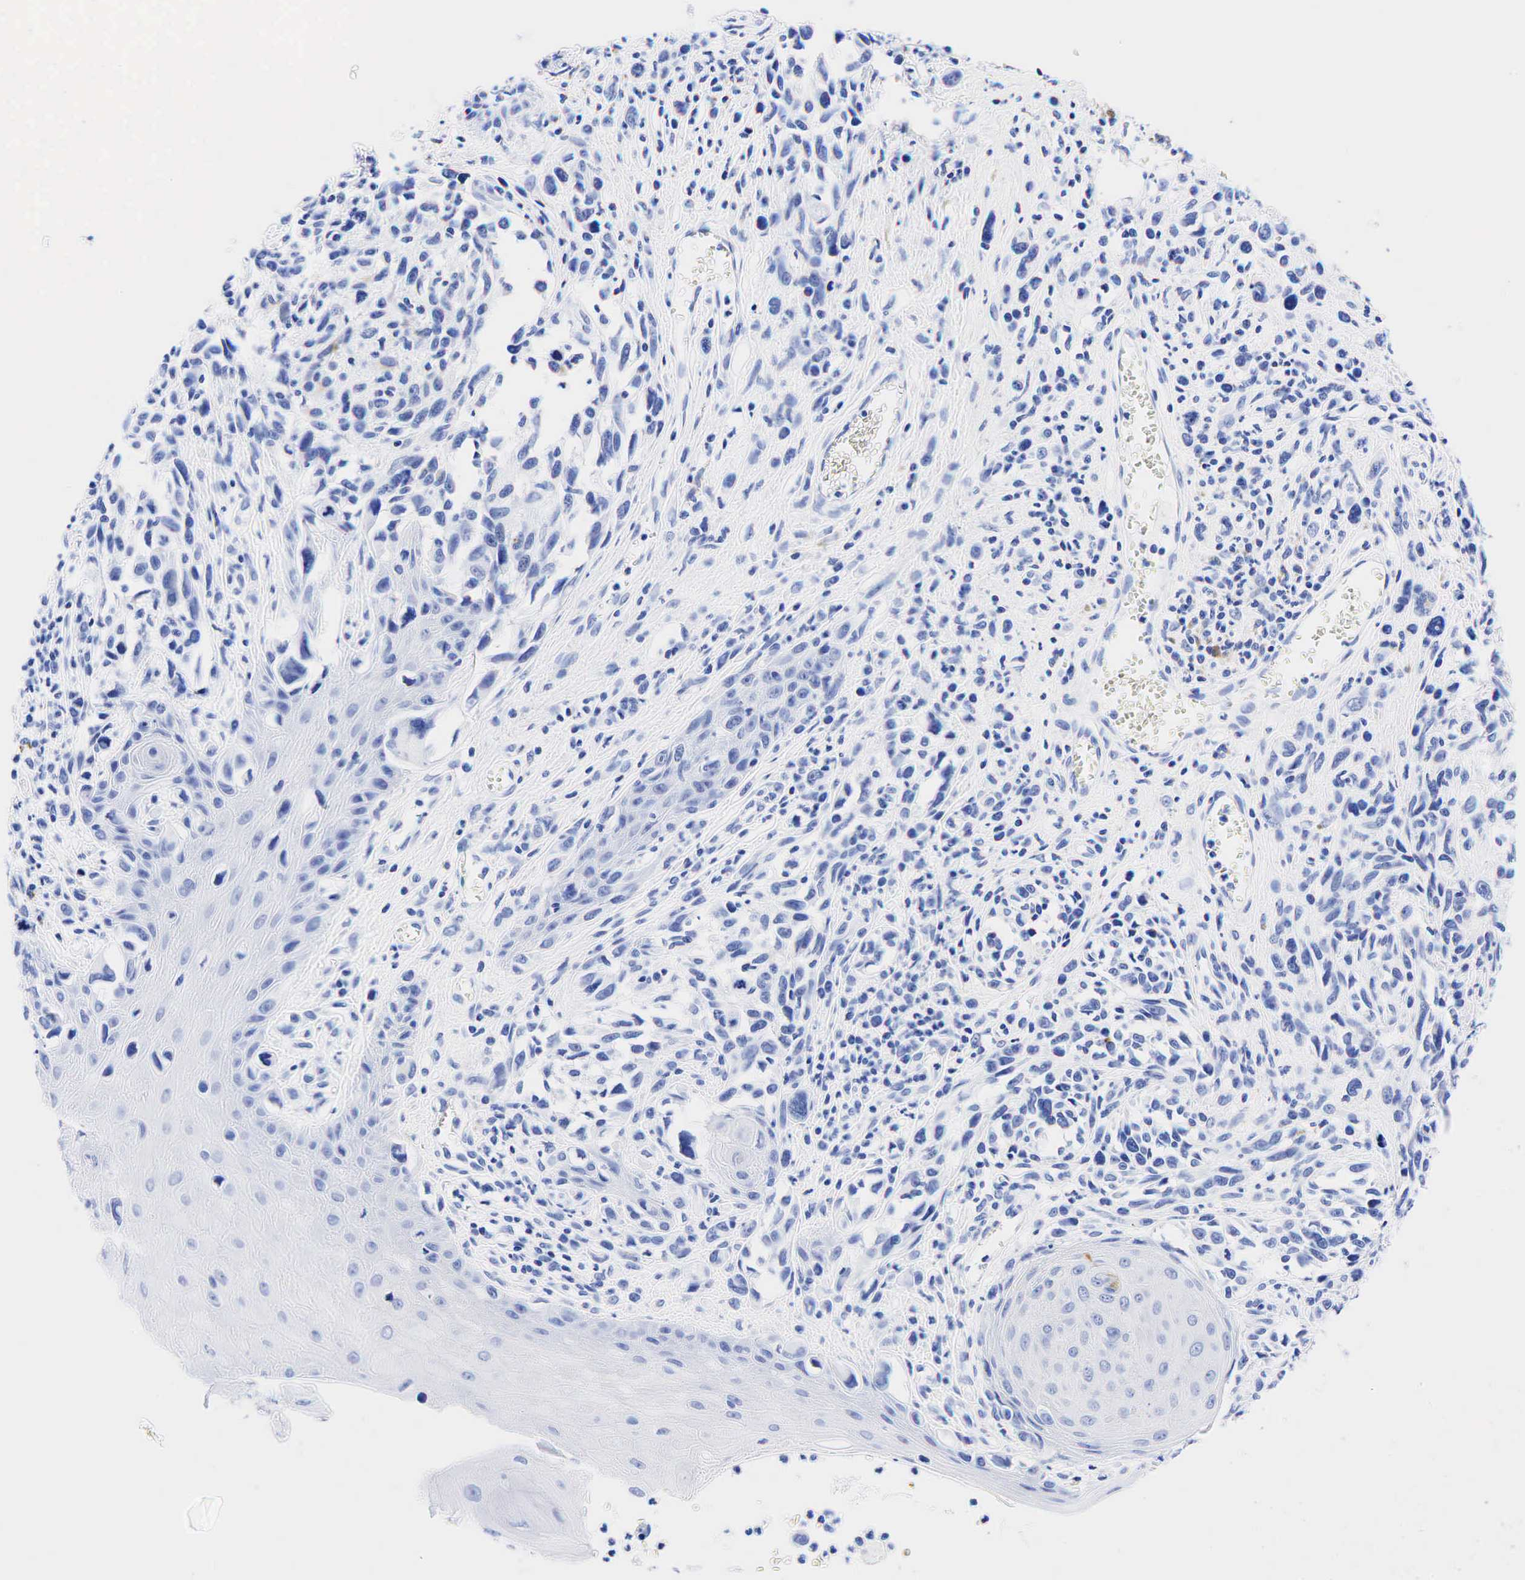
{"staining": {"intensity": "negative", "quantity": "none", "location": "none"}, "tissue": "melanoma", "cell_type": "Tumor cells", "image_type": "cancer", "snomed": [{"axis": "morphology", "description": "Malignant melanoma, NOS"}, {"axis": "topography", "description": "Skin"}], "caption": "Histopathology image shows no significant protein expression in tumor cells of malignant melanoma.", "gene": "KRT19", "patient": {"sex": "female", "age": 82}}